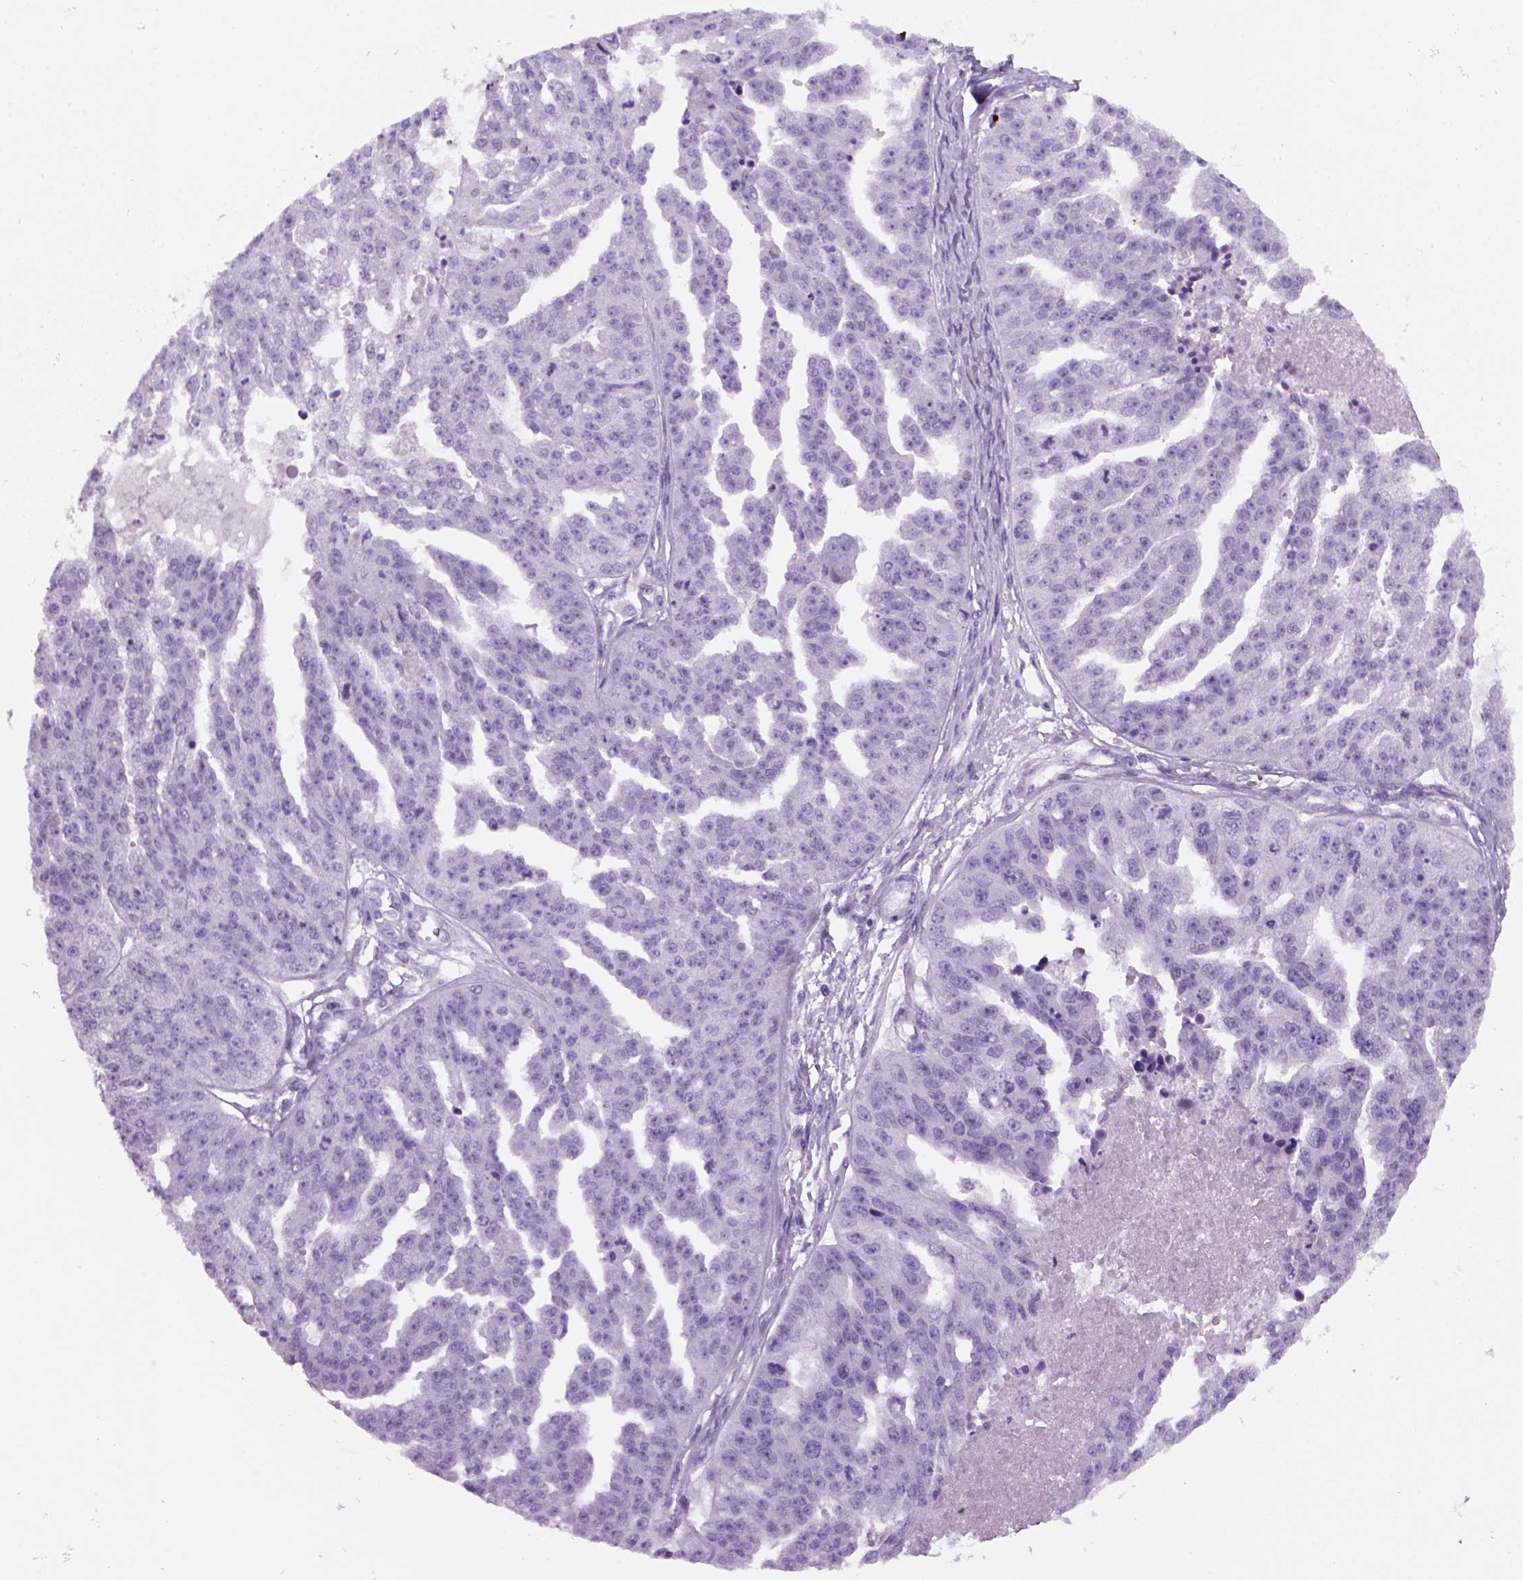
{"staining": {"intensity": "negative", "quantity": "none", "location": "none"}, "tissue": "ovarian cancer", "cell_type": "Tumor cells", "image_type": "cancer", "snomed": [{"axis": "morphology", "description": "Cystadenocarcinoma, serous, NOS"}, {"axis": "topography", "description": "Ovary"}], "caption": "This histopathology image is of ovarian cancer (serous cystadenocarcinoma) stained with immunohistochemistry to label a protein in brown with the nuclei are counter-stained blue. There is no staining in tumor cells.", "gene": "MZB1", "patient": {"sex": "female", "age": 58}}